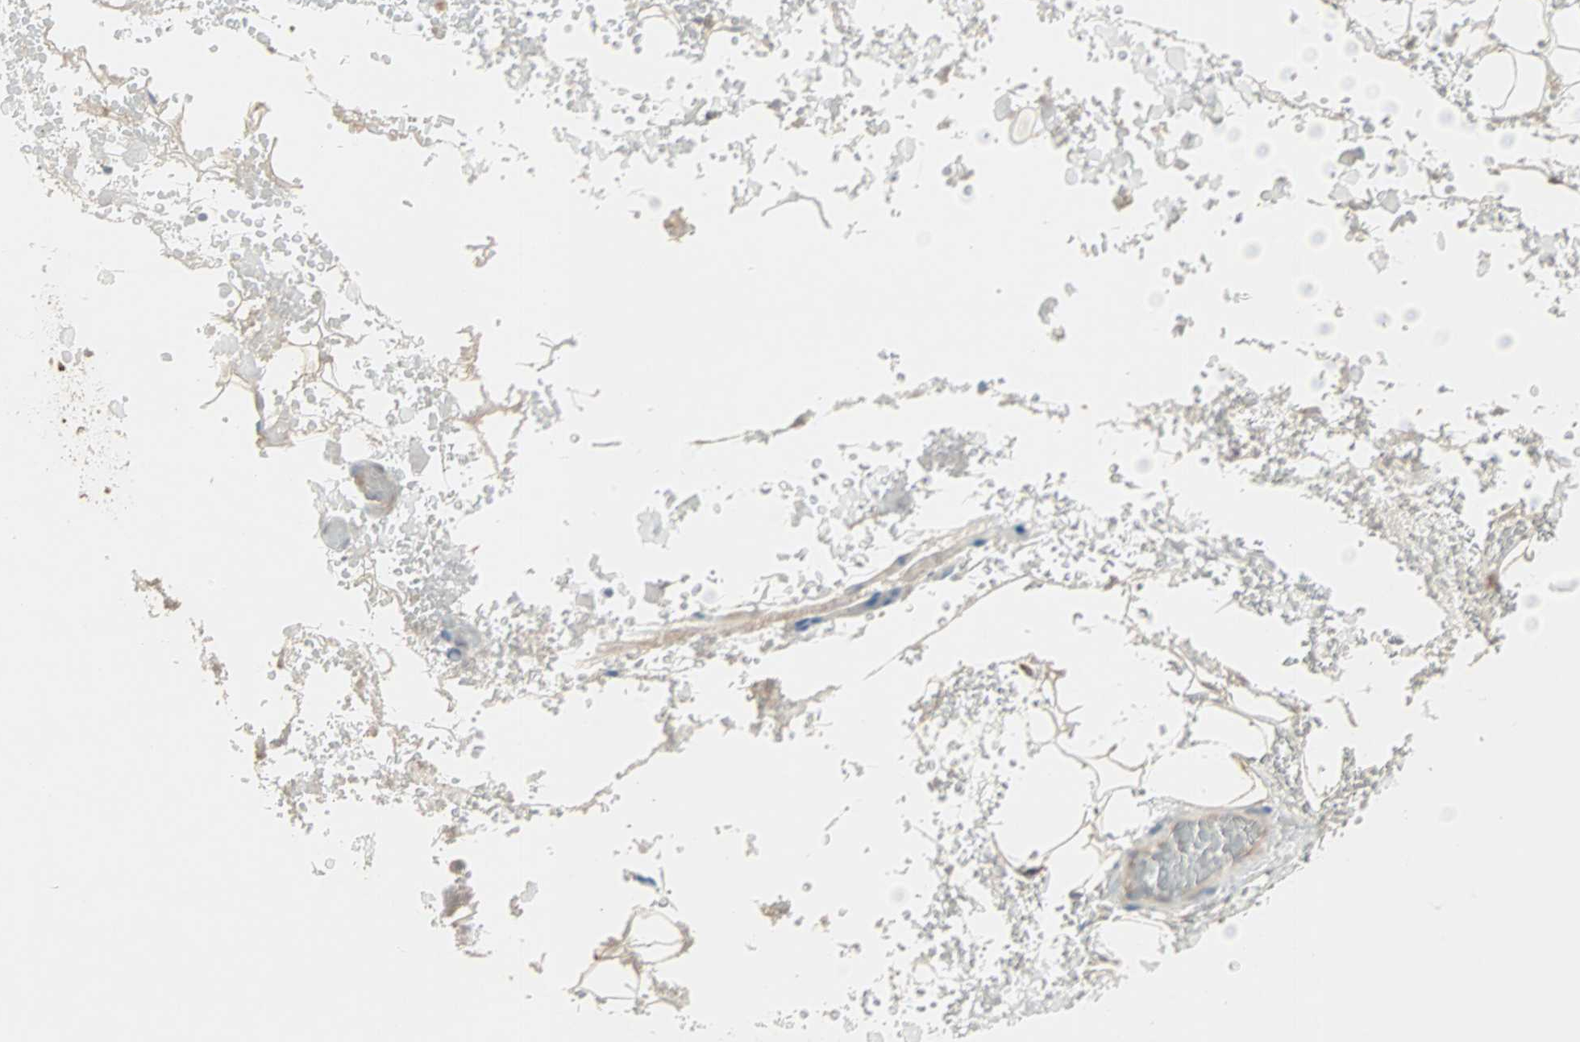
{"staining": {"intensity": "negative", "quantity": "none", "location": "none"}, "tissue": "adipose tissue", "cell_type": "Adipocytes", "image_type": "normal", "snomed": [{"axis": "morphology", "description": "Normal tissue, NOS"}, {"axis": "morphology", "description": "Inflammation, NOS"}, {"axis": "topography", "description": "Breast"}], "caption": "Adipocytes show no significant protein positivity in benign adipose tissue. Nuclei are stained in blue.", "gene": "JMJD7", "patient": {"sex": "female", "age": 65}}